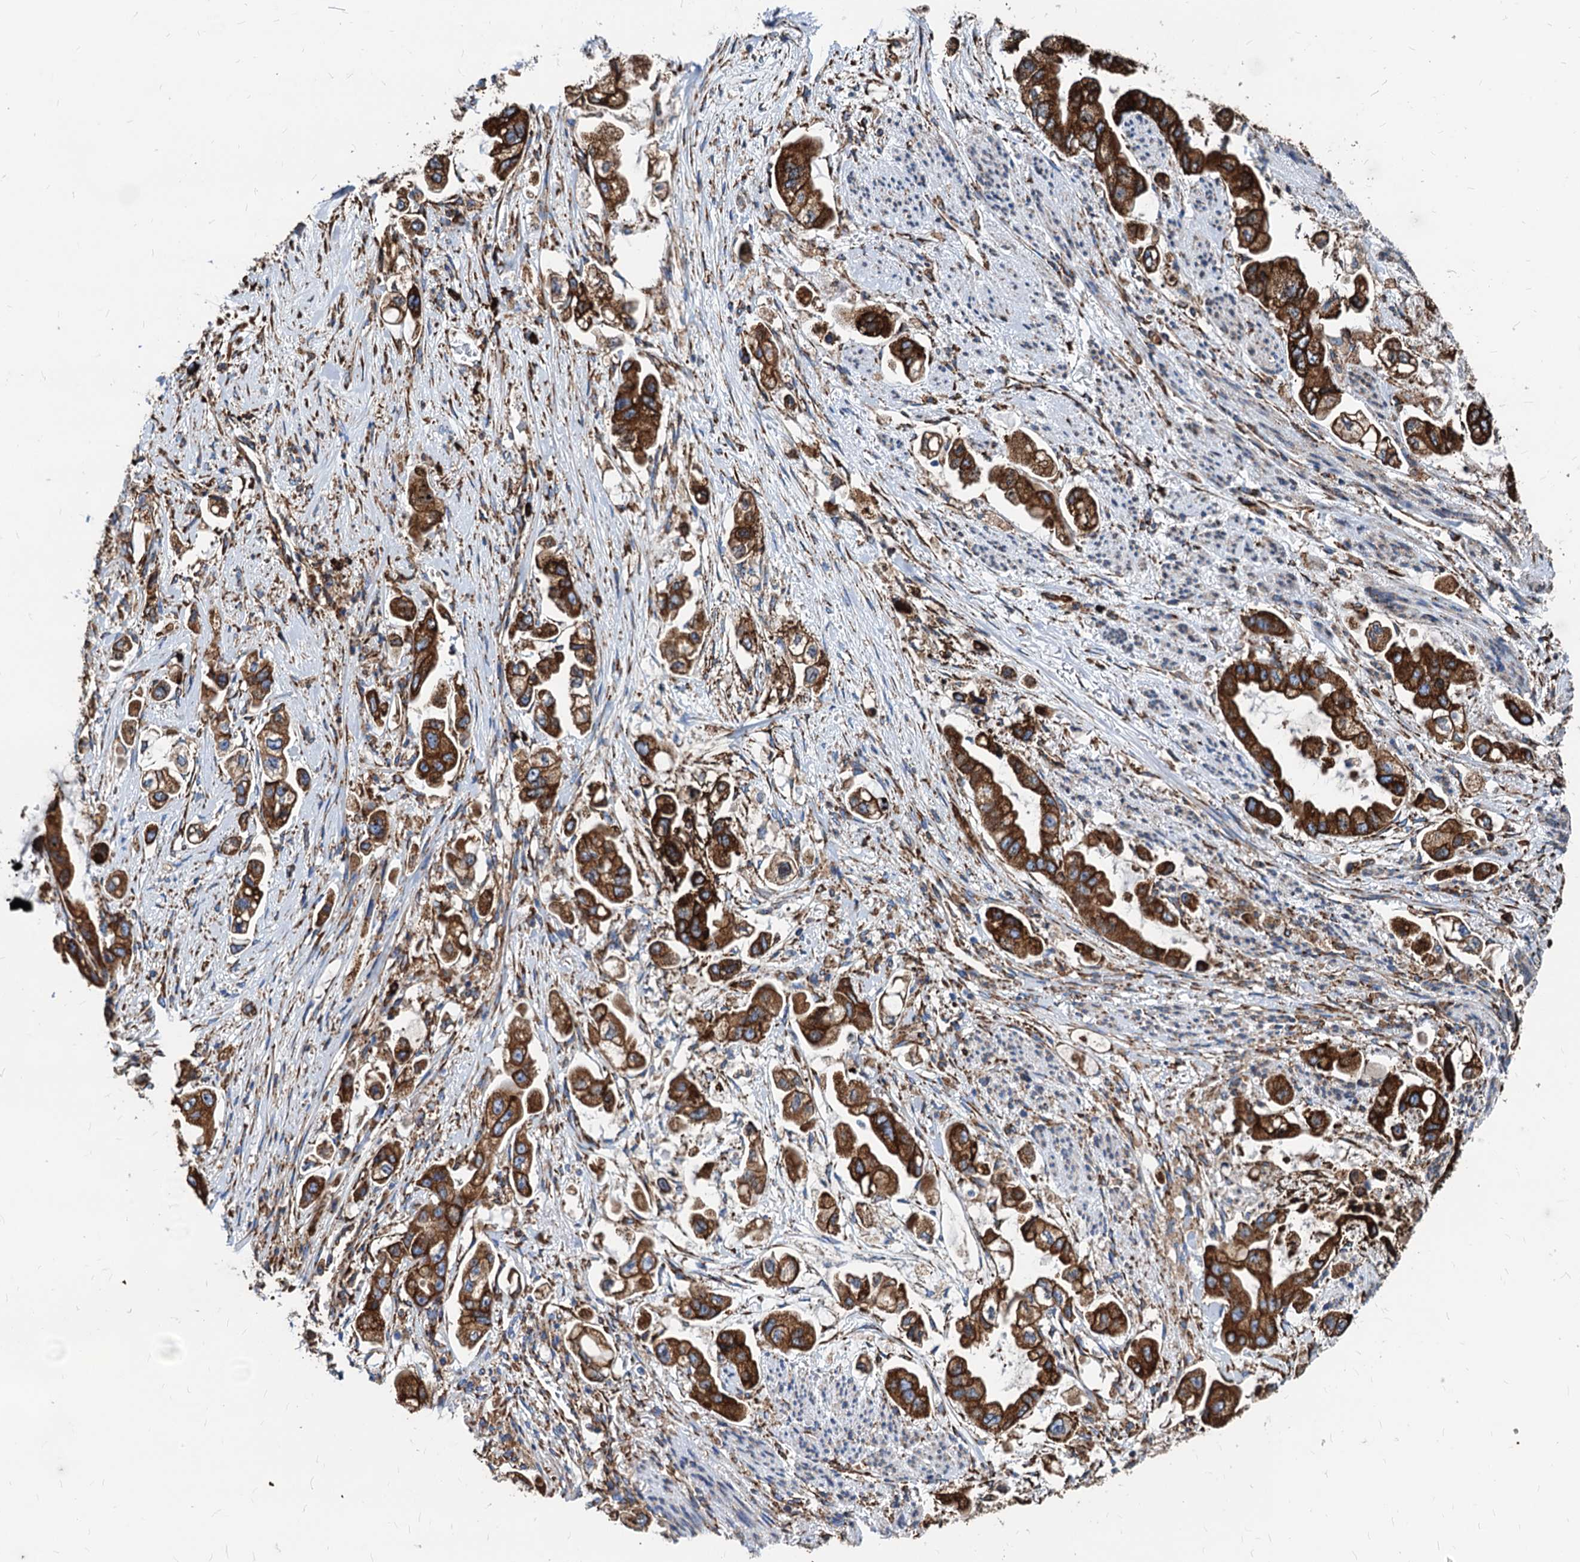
{"staining": {"intensity": "strong", "quantity": ">75%", "location": "cytoplasmic/membranous"}, "tissue": "stomach cancer", "cell_type": "Tumor cells", "image_type": "cancer", "snomed": [{"axis": "morphology", "description": "Adenocarcinoma, NOS"}, {"axis": "topography", "description": "Stomach"}], "caption": "A high amount of strong cytoplasmic/membranous positivity is identified in approximately >75% of tumor cells in stomach adenocarcinoma tissue.", "gene": "HSPA5", "patient": {"sex": "male", "age": 62}}